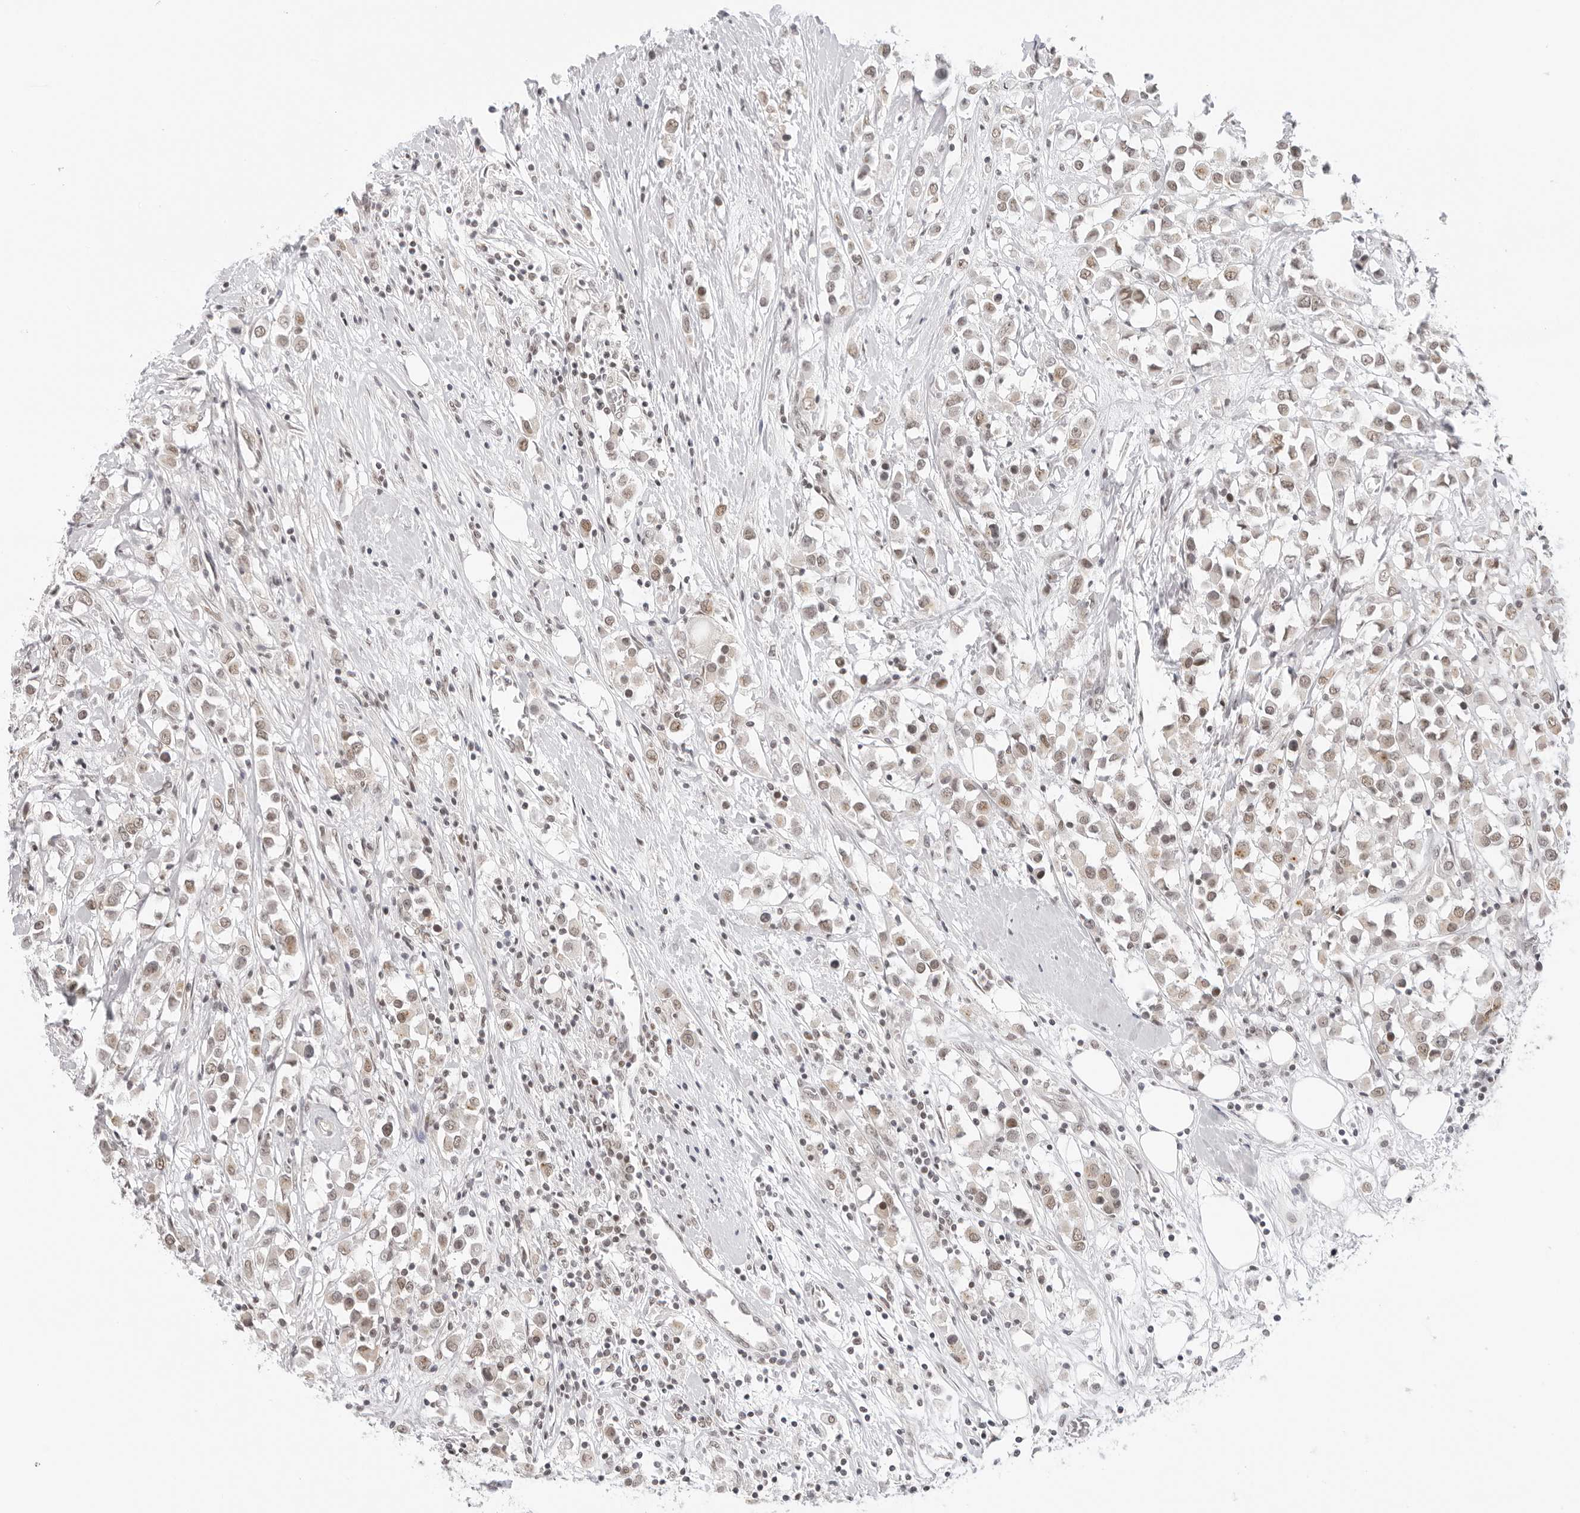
{"staining": {"intensity": "weak", "quantity": ">75%", "location": "nuclear"}, "tissue": "breast cancer", "cell_type": "Tumor cells", "image_type": "cancer", "snomed": [{"axis": "morphology", "description": "Duct carcinoma"}, {"axis": "topography", "description": "Breast"}], "caption": "Protein staining displays weak nuclear expression in approximately >75% of tumor cells in breast infiltrating ductal carcinoma.", "gene": "TCIM", "patient": {"sex": "female", "age": 61}}